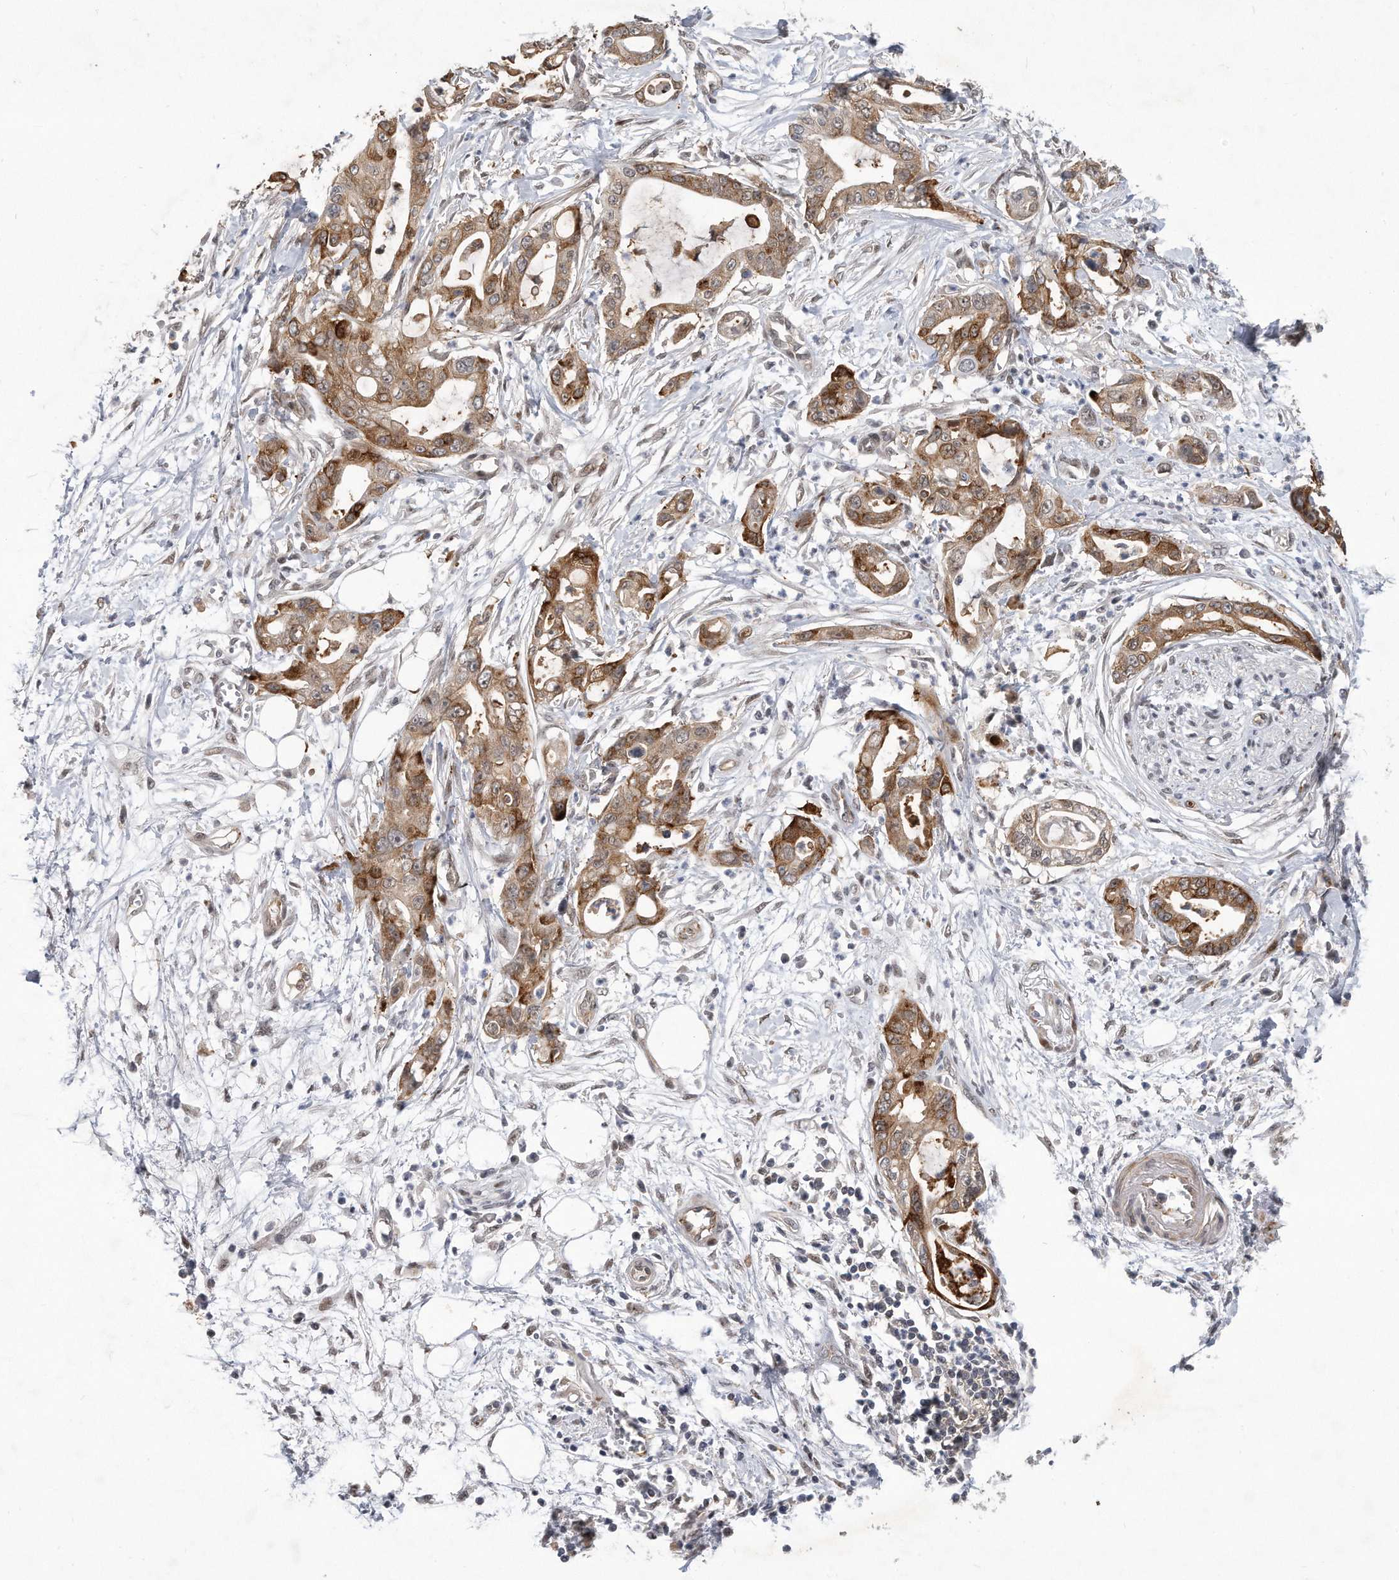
{"staining": {"intensity": "moderate", "quantity": "25%-75%", "location": "cytoplasmic/membranous,nuclear"}, "tissue": "pancreatic cancer", "cell_type": "Tumor cells", "image_type": "cancer", "snomed": [{"axis": "morphology", "description": "Adenocarcinoma, NOS"}, {"axis": "topography", "description": "Pancreas"}], "caption": "The photomicrograph reveals a brown stain indicating the presence of a protein in the cytoplasmic/membranous and nuclear of tumor cells in pancreatic cancer (adenocarcinoma).", "gene": "PGBD2", "patient": {"sex": "male", "age": 68}}